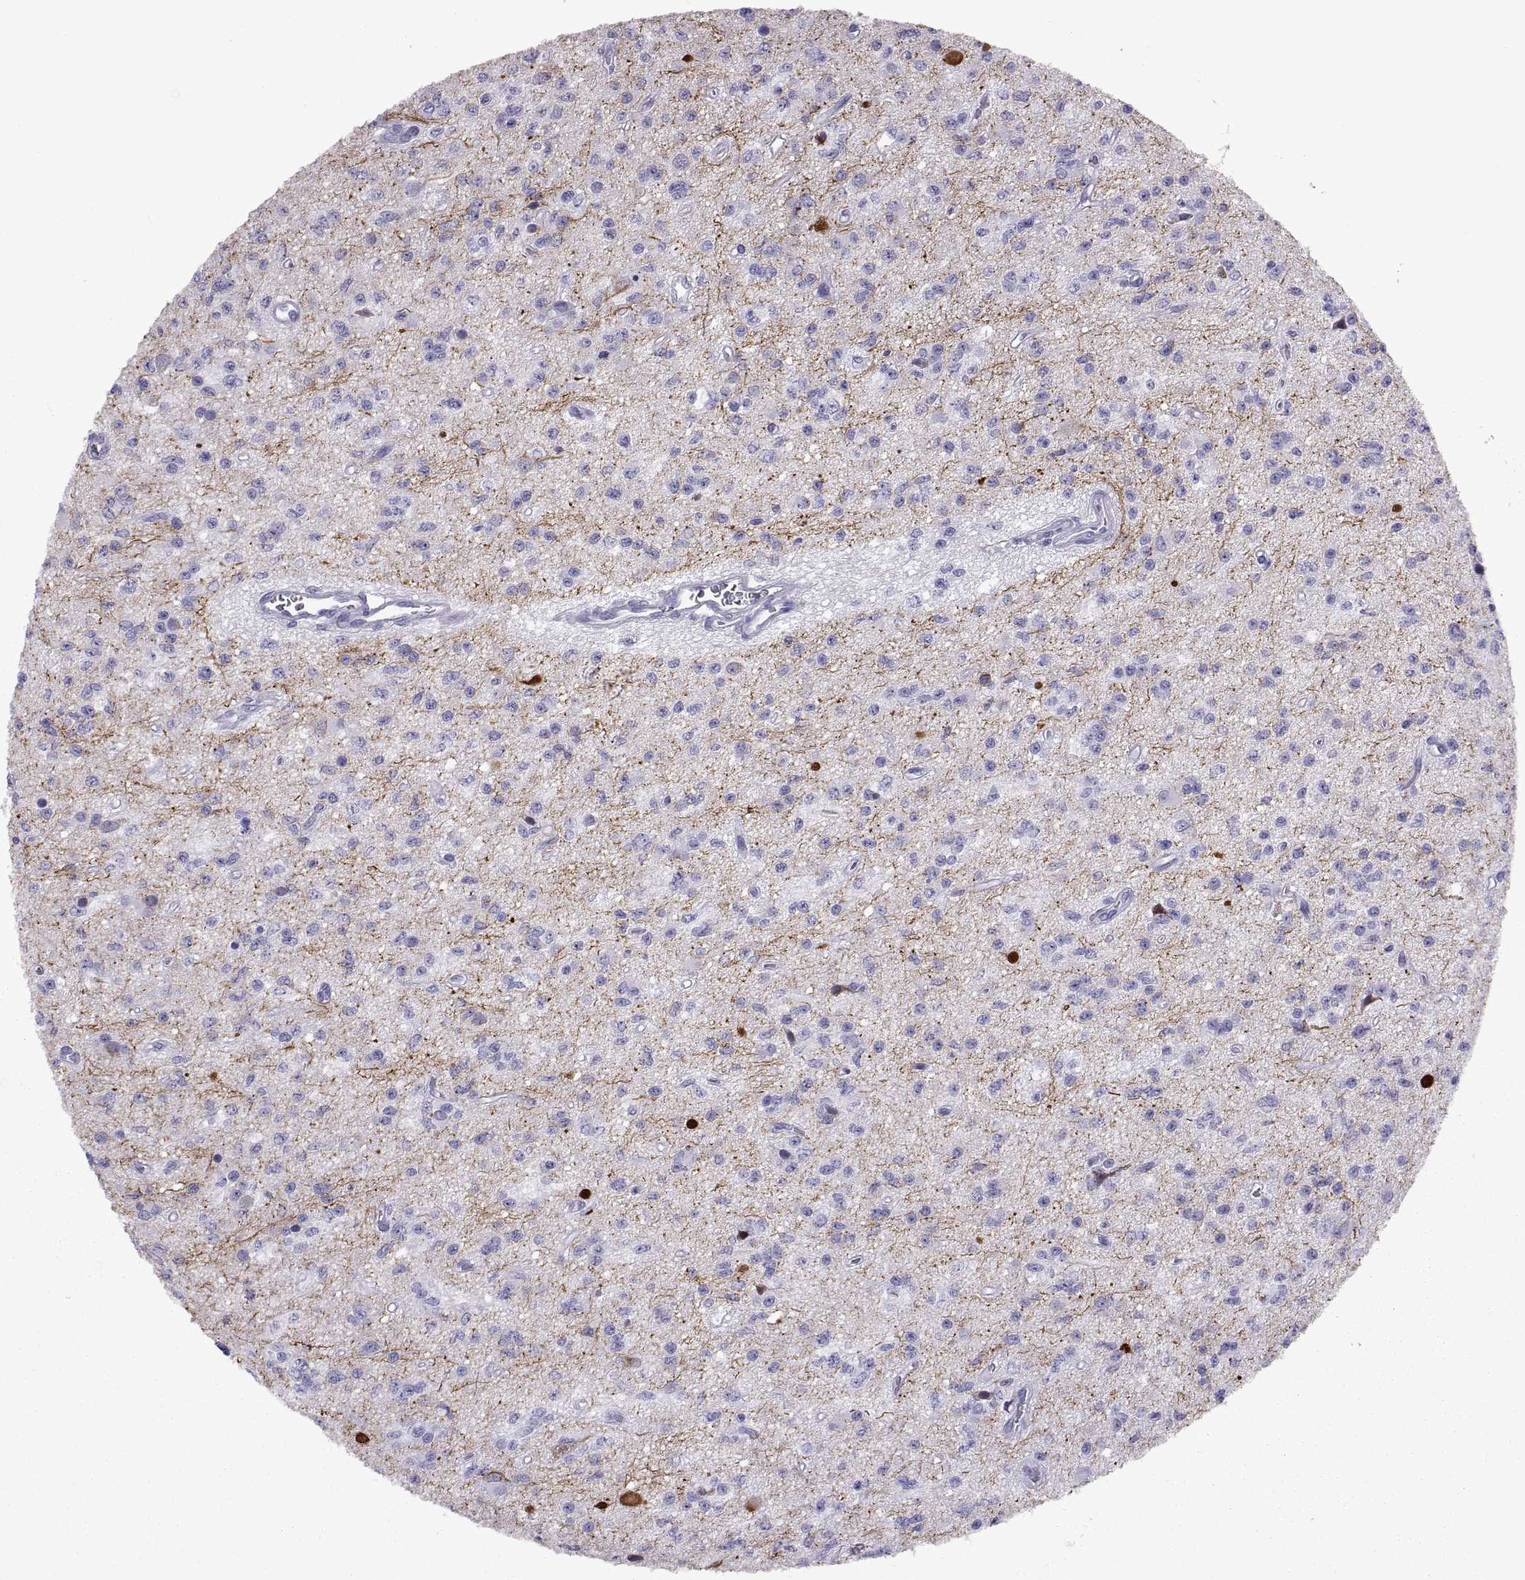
{"staining": {"intensity": "negative", "quantity": "none", "location": "none"}, "tissue": "glioma", "cell_type": "Tumor cells", "image_type": "cancer", "snomed": [{"axis": "morphology", "description": "Glioma, malignant, Low grade"}, {"axis": "topography", "description": "Brain"}], "caption": "Glioma stained for a protein using IHC shows no positivity tumor cells.", "gene": "RGS20", "patient": {"sex": "female", "age": 45}}